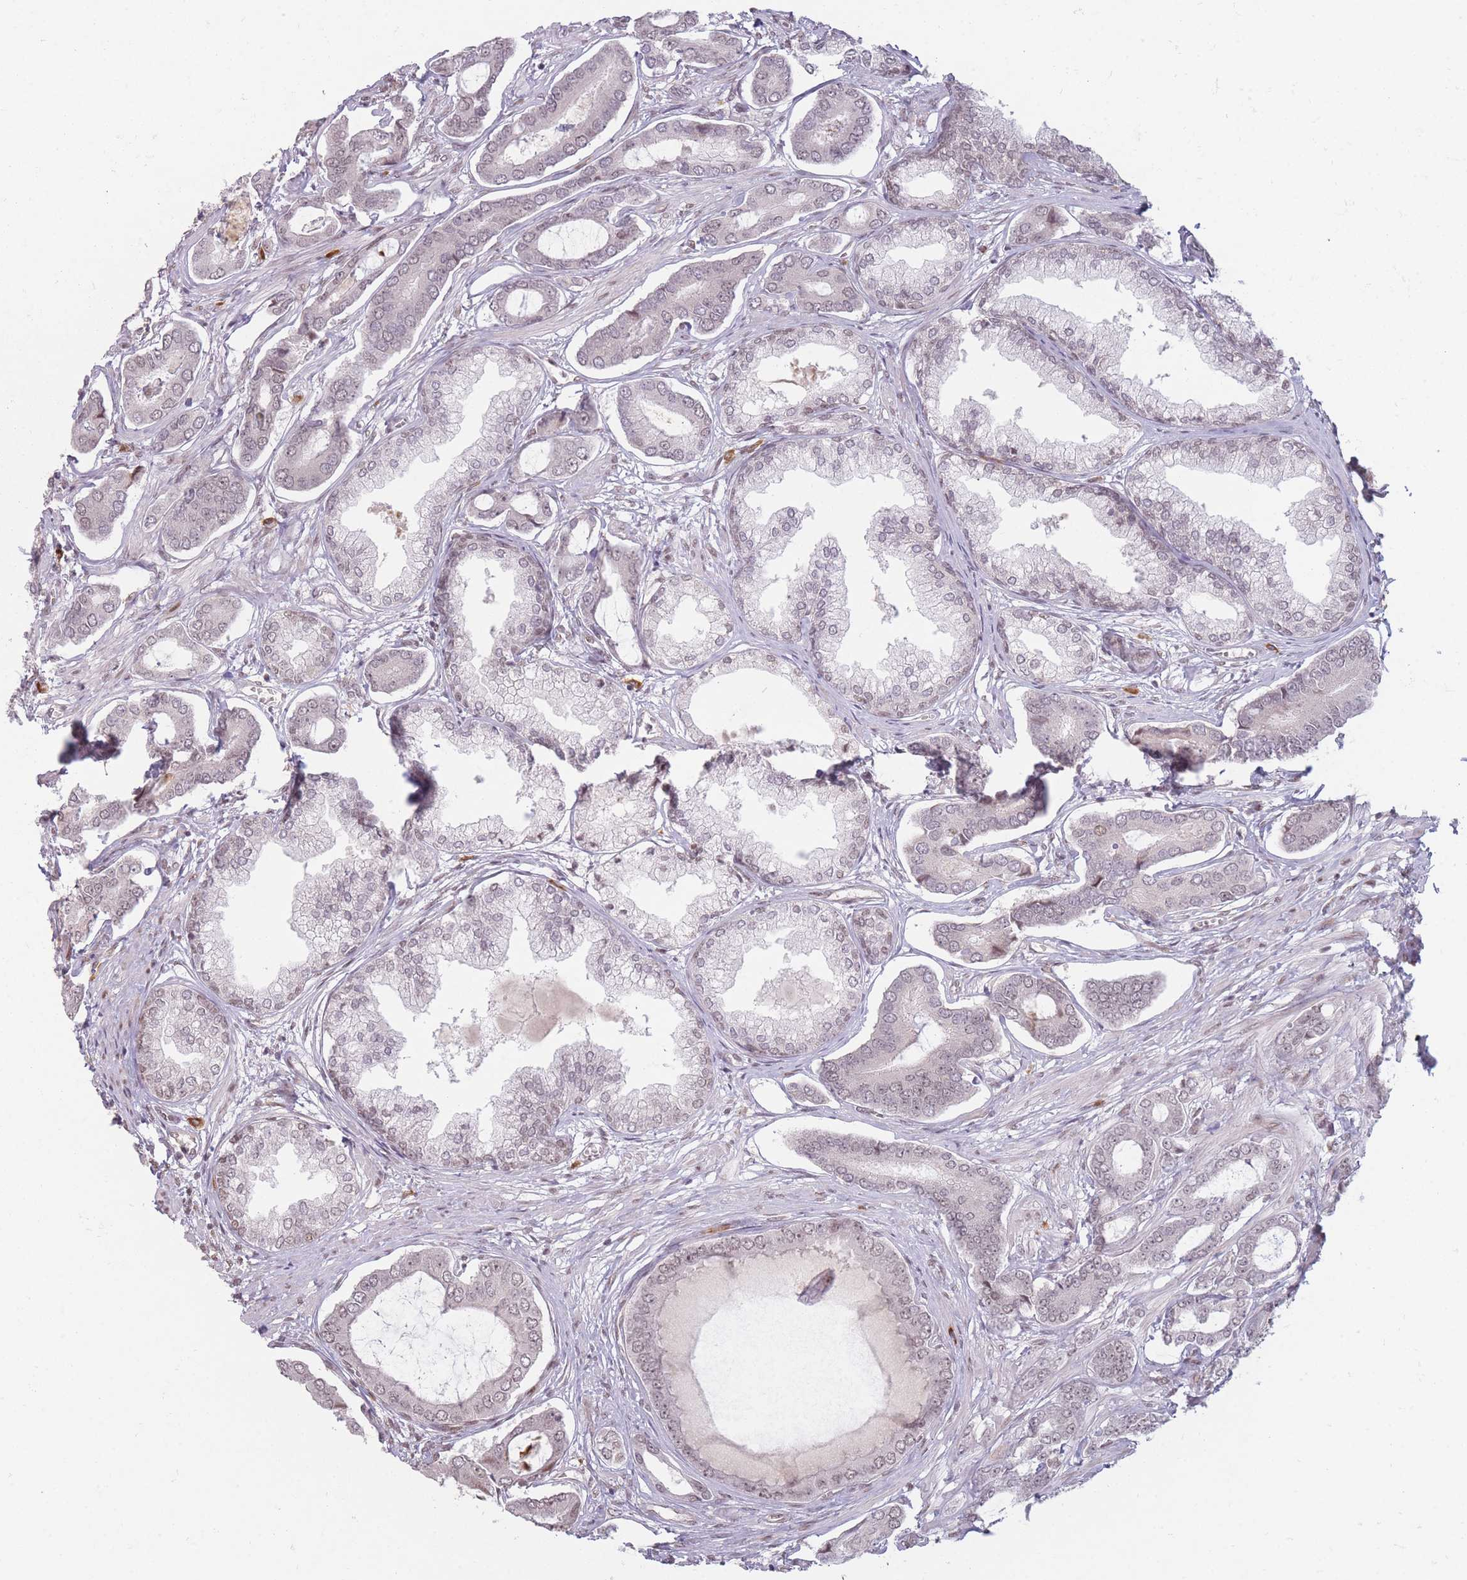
{"staining": {"intensity": "weak", "quantity": "25%-75%", "location": "nuclear"}, "tissue": "prostate cancer", "cell_type": "Tumor cells", "image_type": "cancer", "snomed": [{"axis": "morphology", "description": "Adenocarcinoma, NOS"}, {"axis": "topography", "description": "Prostate and seminal vesicle, NOS"}], "caption": "Approximately 25%-75% of tumor cells in prostate cancer exhibit weak nuclear protein positivity as visualized by brown immunohistochemical staining.", "gene": "SUPT6H", "patient": {"sex": "male", "age": 76}}